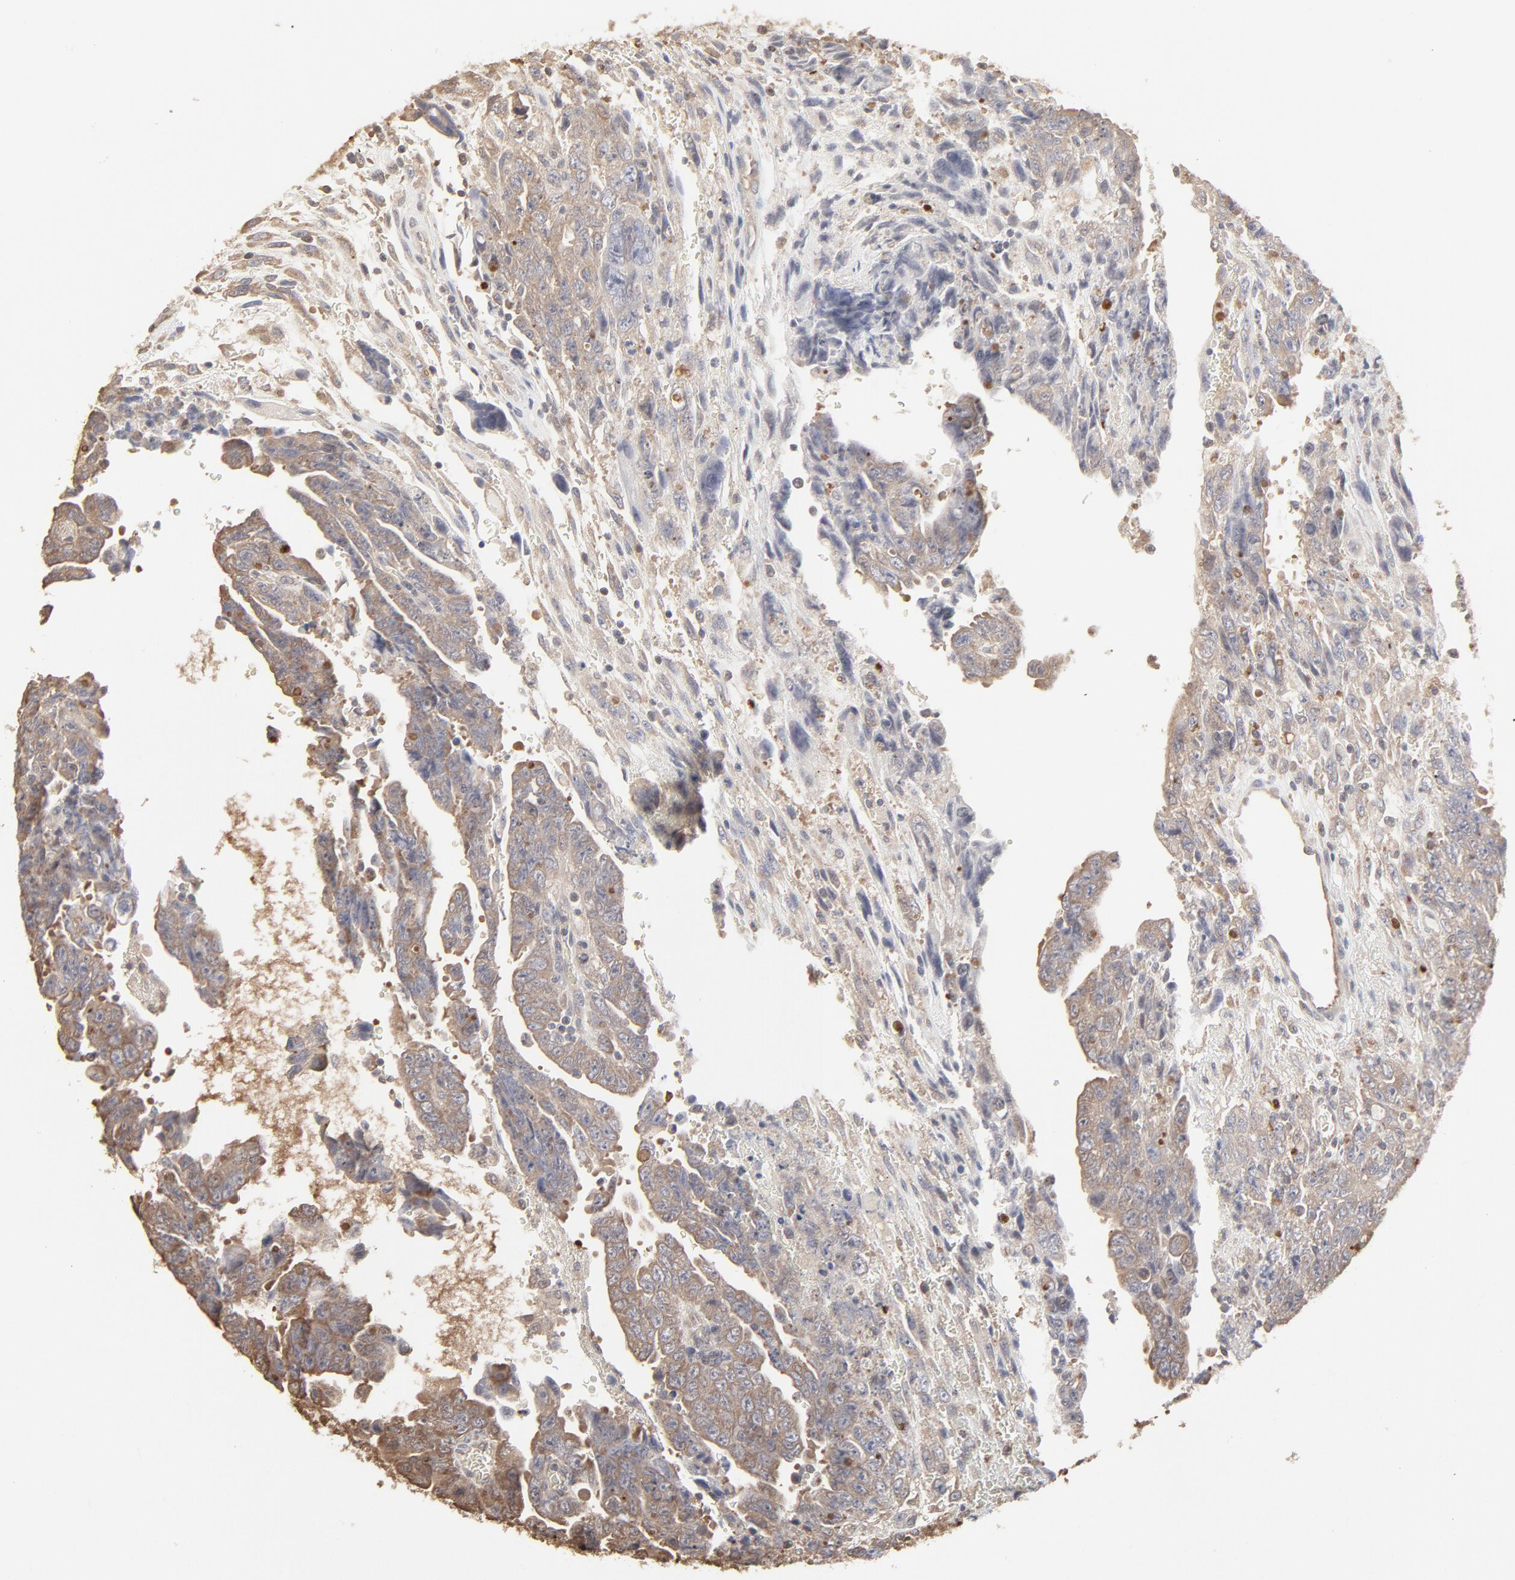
{"staining": {"intensity": "weak", "quantity": ">75%", "location": "cytoplasmic/membranous"}, "tissue": "testis cancer", "cell_type": "Tumor cells", "image_type": "cancer", "snomed": [{"axis": "morphology", "description": "Carcinoma, Embryonal, NOS"}, {"axis": "topography", "description": "Testis"}], "caption": "This histopathology image exhibits immunohistochemistry staining of testis embryonal carcinoma, with low weak cytoplasmic/membranous staining in about >75% of tumor cells.", "gene": "PPP2CA", "patient": {"sex": "male", "age": 28}}